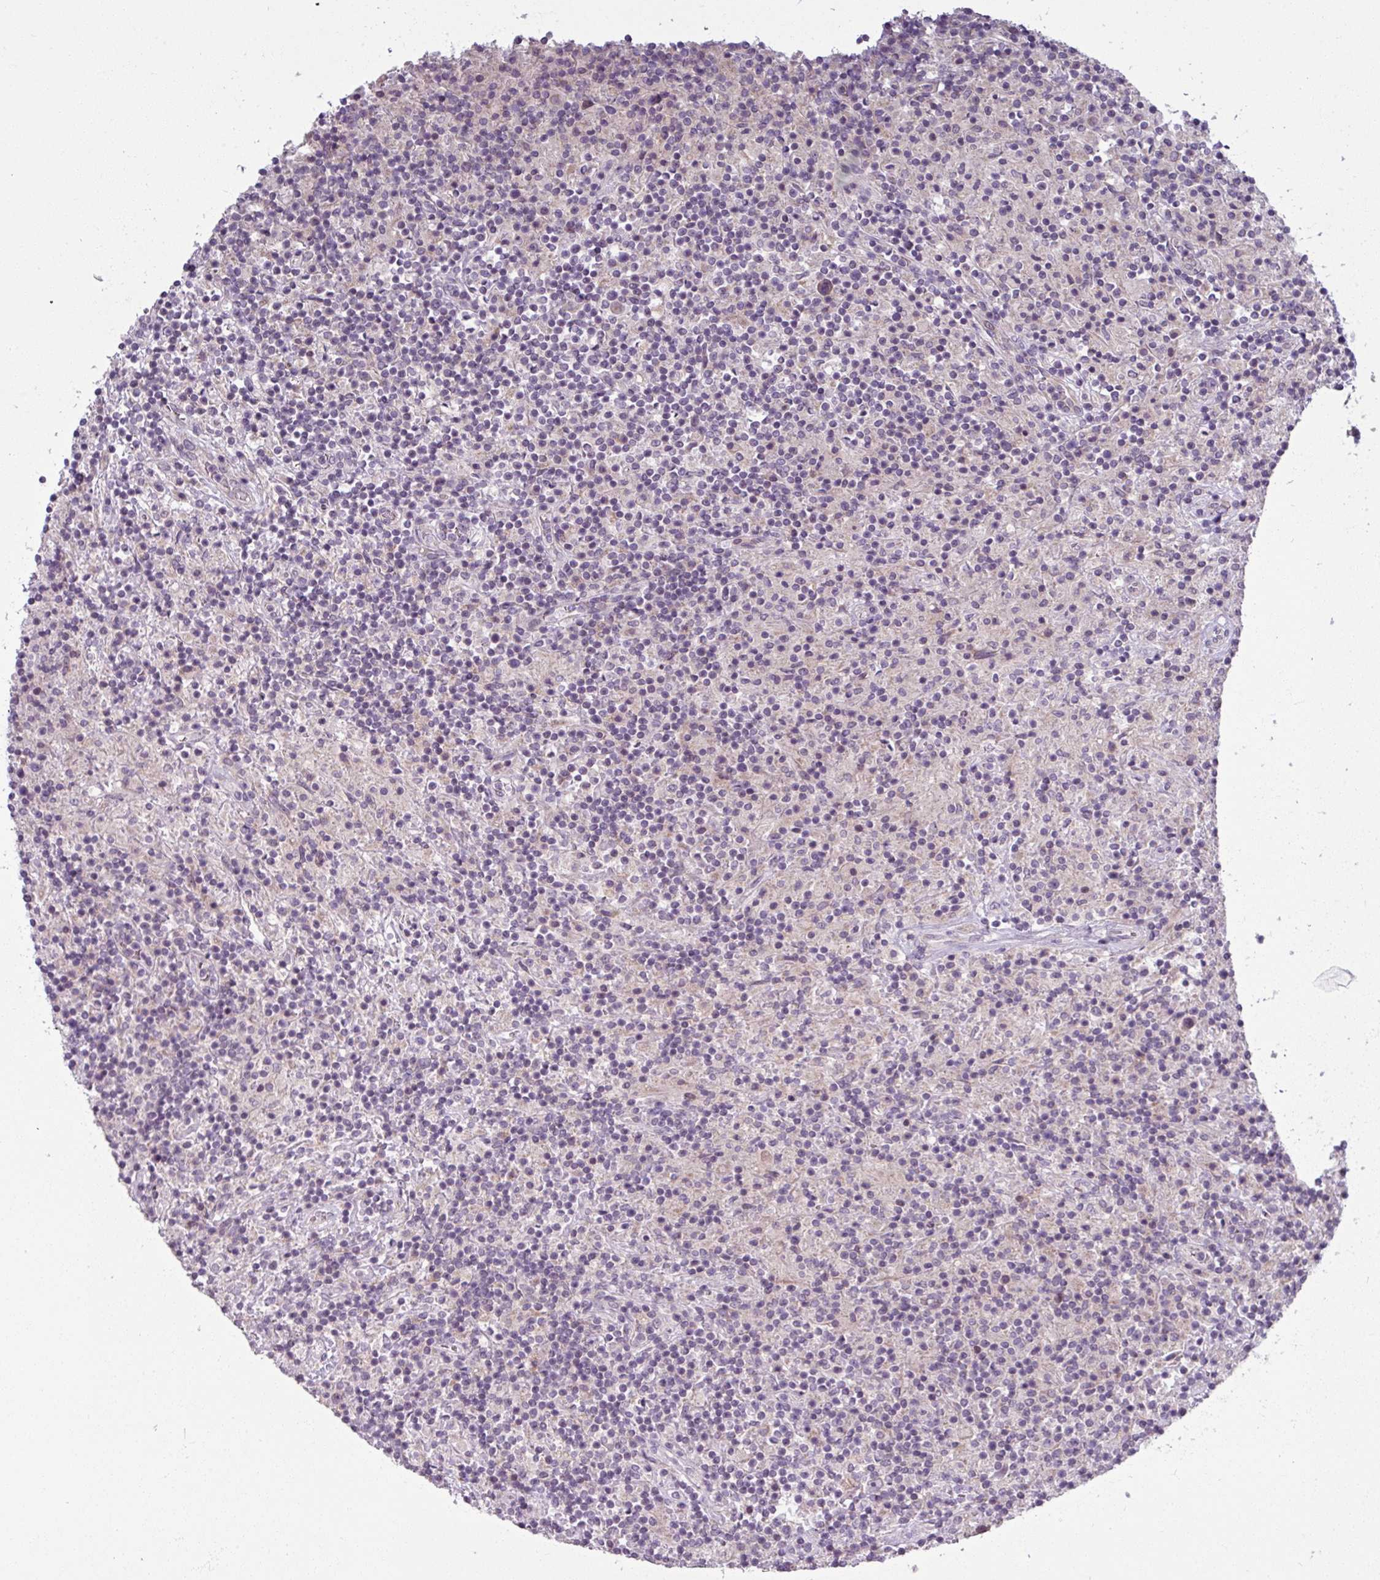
{"staining": {"intensity": "negative", "quantity": "none", "location": "none"}, "tissue": "lymphoma", "cell_type": "Tumor cells", "image_type": "cancer", "snomed": [{"axis": "morphology", "description": "Hodgkin's disease, NOS"}, {"axis": "topography", "description": "Lymph node"}], "caption": "There is no significant expression in tumor cells of Hodgkin's disease.", "gene": "OGFOD3", "patient": {"sex": "male", "age": 70}}